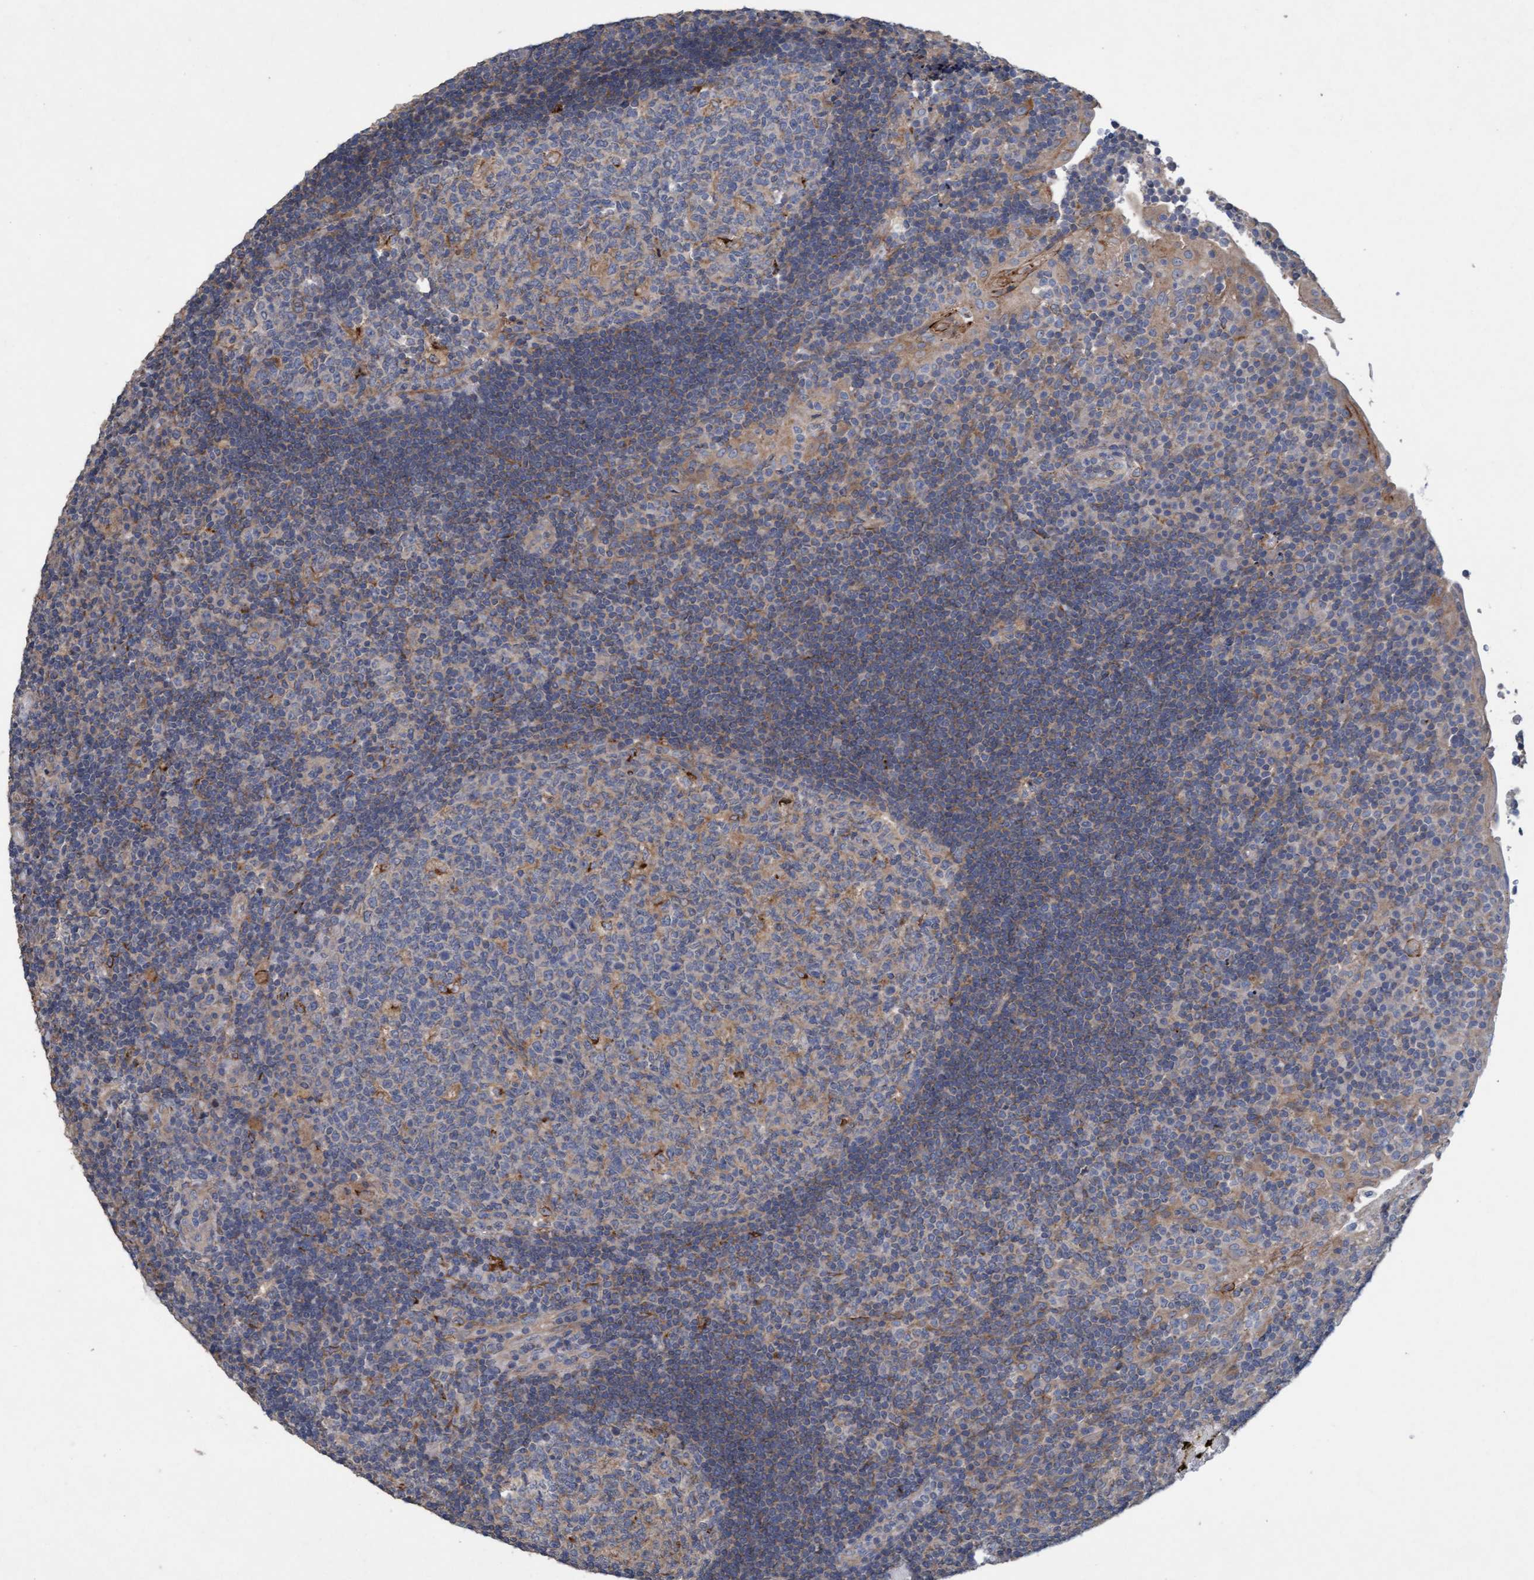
{"staining": {"intensity": "weak", "quantity": "<25%", "location": "cytoplasmic/membranous"}, "tissue": "tonsil", "cell_type": "Germinal center cells", "image_type": "normal", "snomed": [{"axis": "morphology", "description": "Normal tissue, NOS"}, {"axis": "topography", "description": "Tonsil"}], "caption": "An immunohistochemistry photomicrograph of benign tonsil is shown. There is no staining in germinal center cells of tonsil.", "gene": "DDHD2", "patient": {"sex": "female", "age": 40}}